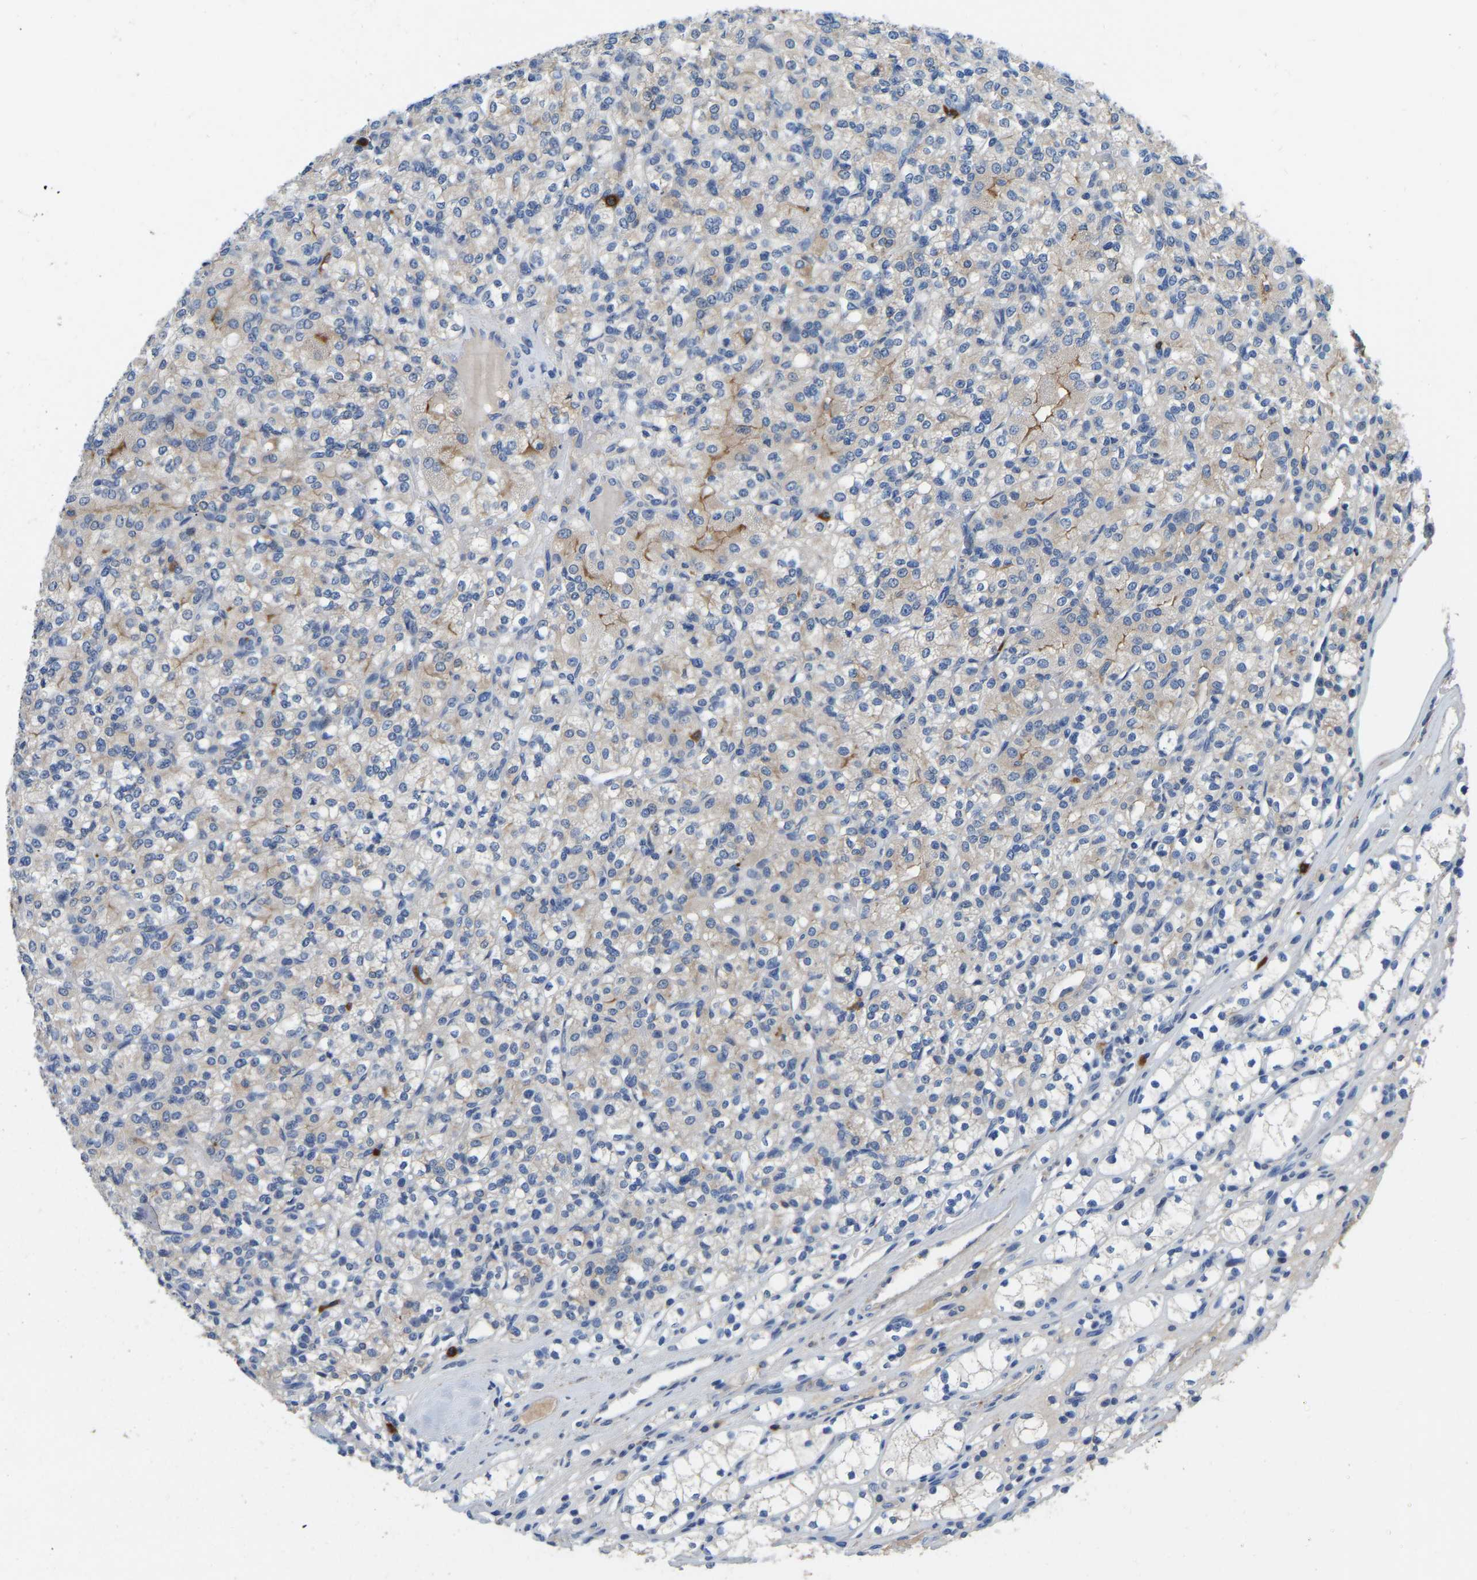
{"staining": {"intensity": "moderate", "quantity": "<25%", "location": "cytoplasmic/membranous"}, "tissue": "renal cancer", "cell_type": "Tumor cells", "image_type": "cancer", "snomed": [{"axis": "morphology", "description": "Adenocarcinoma, NOS"}, {"axis": "topography", "description": "Kidney"}], "caption": "High-magnification brightfield microscopy of renal adenocarcinoma stained with DAB (3,3'-diaminobenzidine) (brown) and counterstained with hematoxylin (blue). tumor cells exhibit moderate cytoplasmic/membranous staining is appreciated in about<25% of cells.", "gene": "RAB27B", "patient": {"sex": "male", "age": 77}}